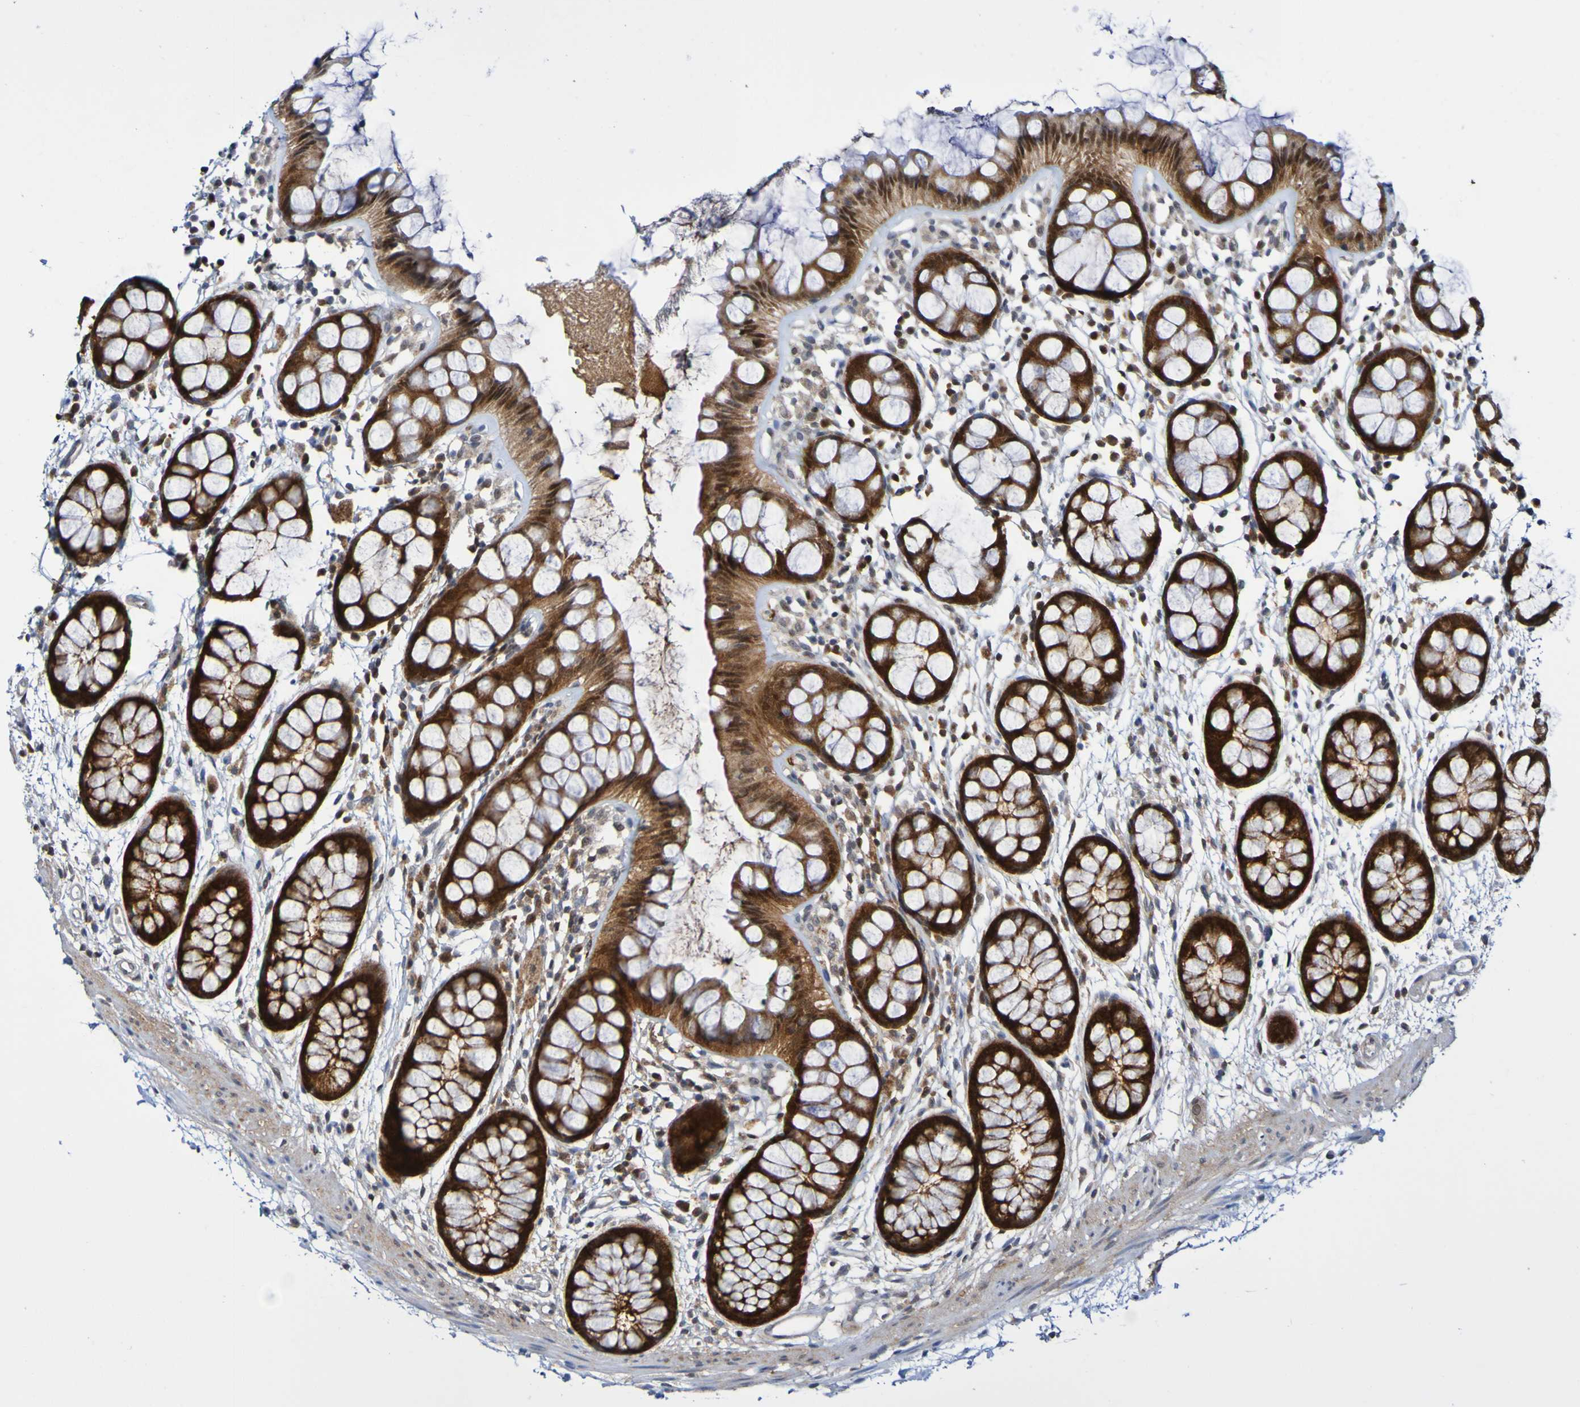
{"staining": {"intensity": "strong", "quantity": ">75%", "location": "cytoplasmic/membranous"}, "tissue": "rectum", "cell_type": "Glandular cells", "image_type": "normal", "snomed": [{"axis": "morphology", "description": "Normal tissue, NOS"}, {"axis": "topography", "description": "Rectum"}], "caption": "Immunohistochemical staining of unremarkable rectum reveals strong cytoplasmic/membranous protein positivity in about >75% of glandular cells.", "gene": "ATIC", "patient": {"sex": "female", "age": 66}}